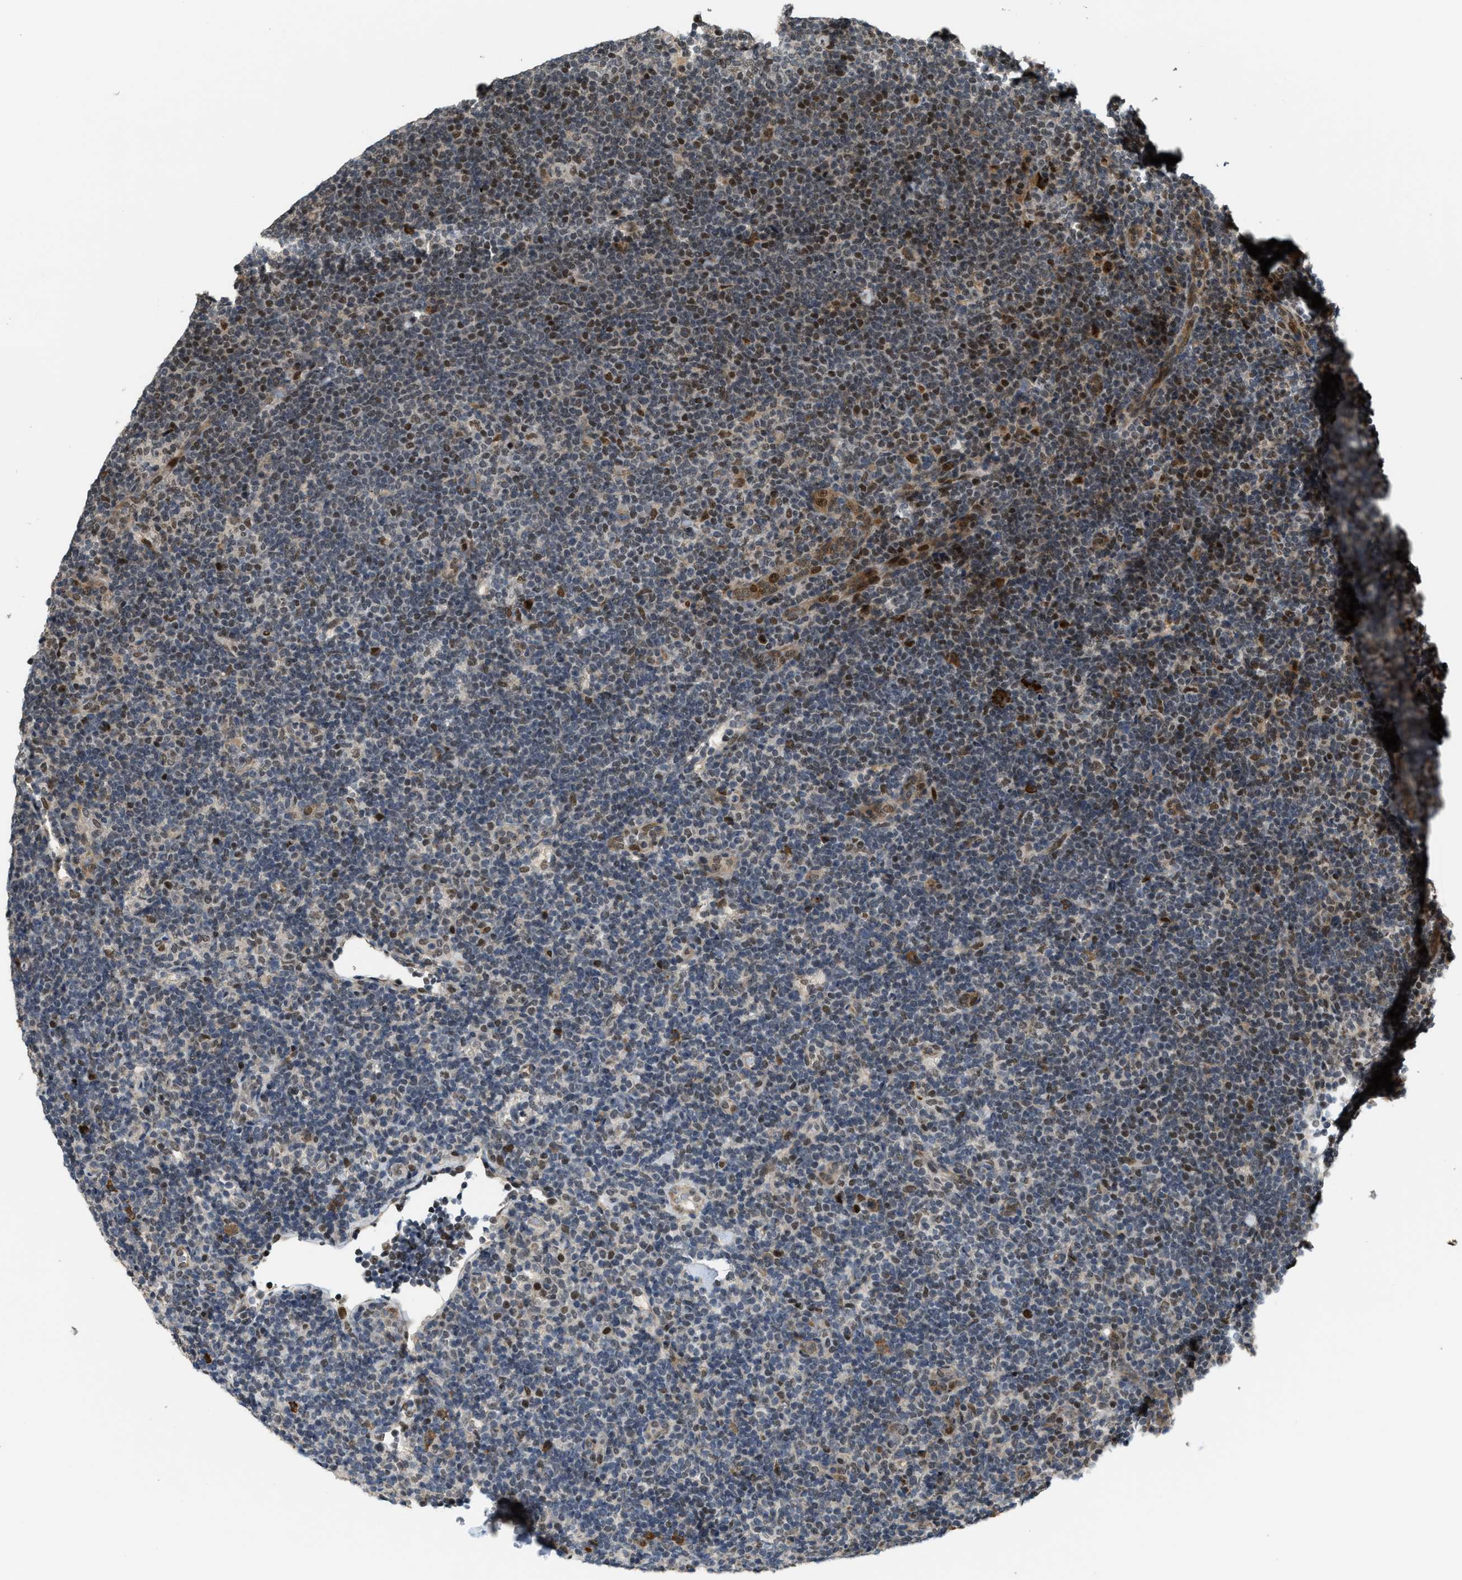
{"staining": {"intensity": "moderate", "quantity": "25%-75%", "location": "nuclear"}, "tissue": "lymphoma", "cell_type": "Tumor cells", "image_type": "cancer", "snomed": [{"axis": "morphology", "description": "Hodgkin's disease, NOS"}, {"axis": "topography", "description": "Lymph node"}], "caption": "This photomicrograph reveals IHC staining of Hodgkin's disease, with medium moderate nuclear expression in about 25%-75% of tumor cells.", "gene": "SERTAD2", "patient": {"sex": "female", "age": 57}}